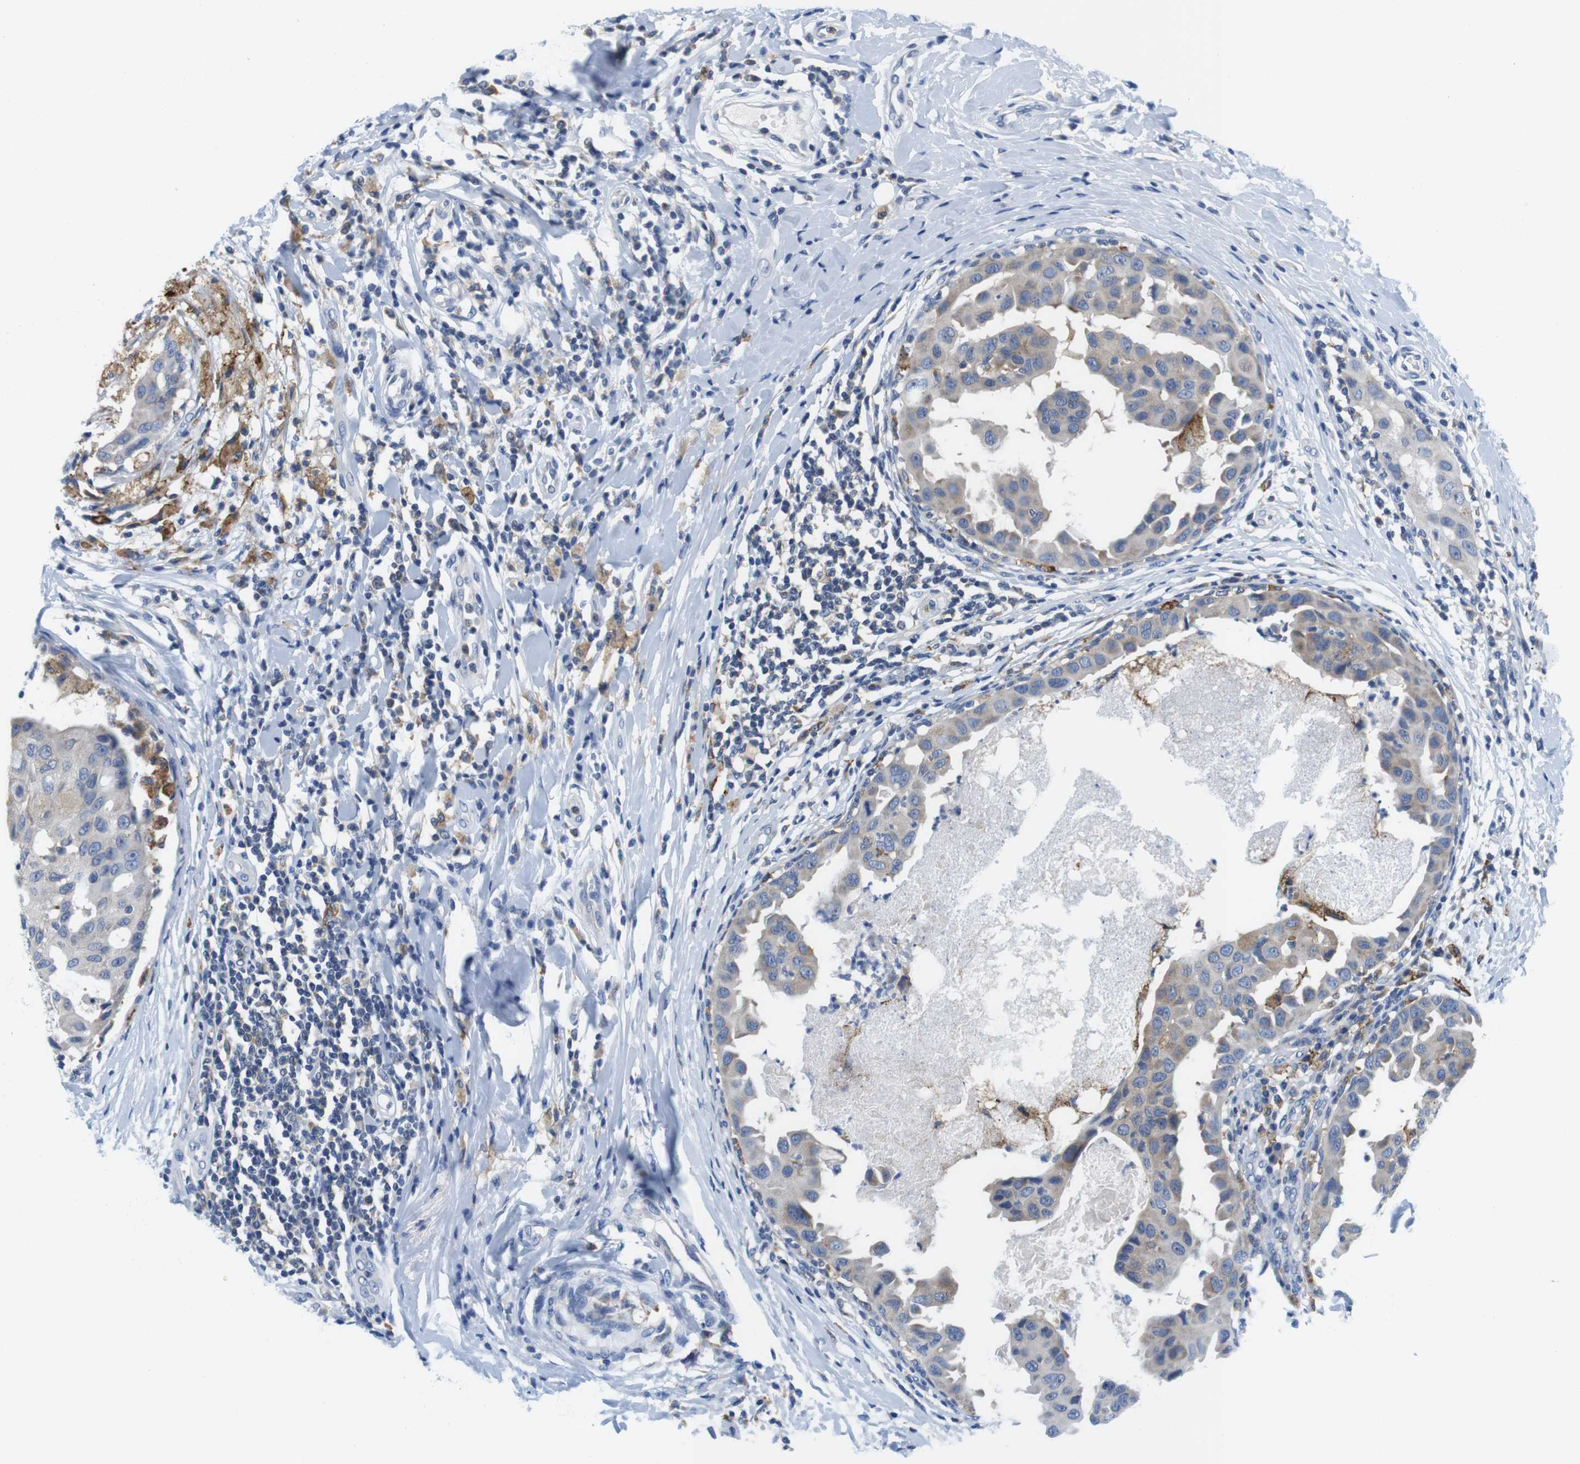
{"staining": {"intensity": "weak", "quantity": "<25%", "location": "cytoplasmic/membranous"}, "tissue": "breast cancer", "cell_type": "Tumor cells", "image_type": "cancer", "snomed": [{"axis": "morphology", "description": "Duct carcinoma"}, {"axis": "topography", "description": "Breast"}], "caption": "DAB immunohistochemical staining of human breast cancer shows no significant expression in tumor cells. Nuclei are stained in blue.", "gene": "CNGA2", "patient": {"sex": "female", "age": 27}}